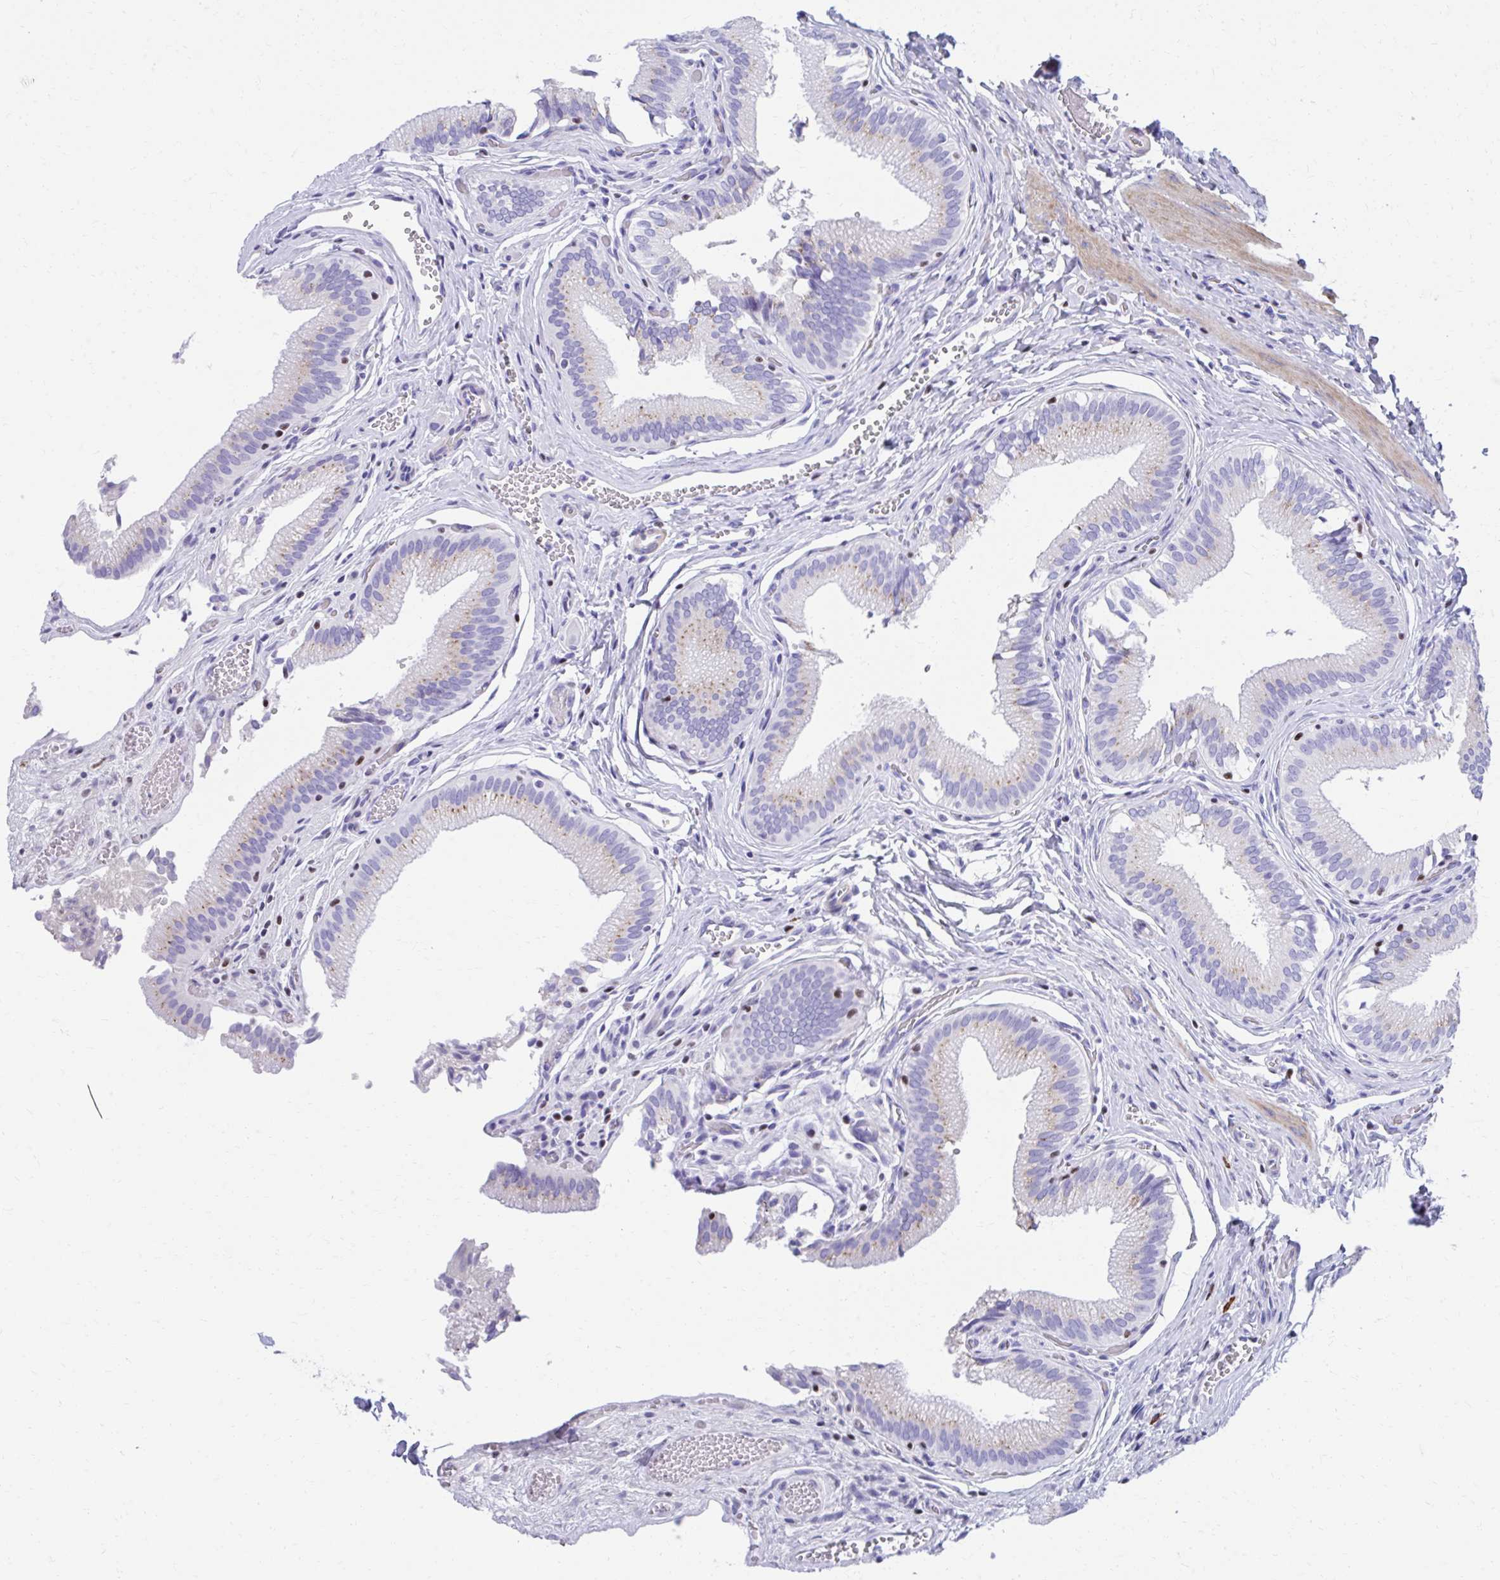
{"staining": {"intensity": "weak", "quantity": "25%-75%", "location": "cytoplasmic/membranous"}, "tissue": "gallbladder", "cell_type": "Glandular cells", "image_type": "normal", "snomed": [{"axis": "morphology", "description": "Normal tissue, NOS"}, {"axis": "topography", "description": "Gallbladder"}, {"axis": "topography", "description": "Peripheral nerve tissue"}], "caption": "Approximately 25%-75% of glandular cells in benign human gallbladder display weak cytoplasmic/membranous protein staining as visualized by brown immunohistochemical staining.", "gene": "RUNX3", "patient": {"sex": "male", "age": 17}}